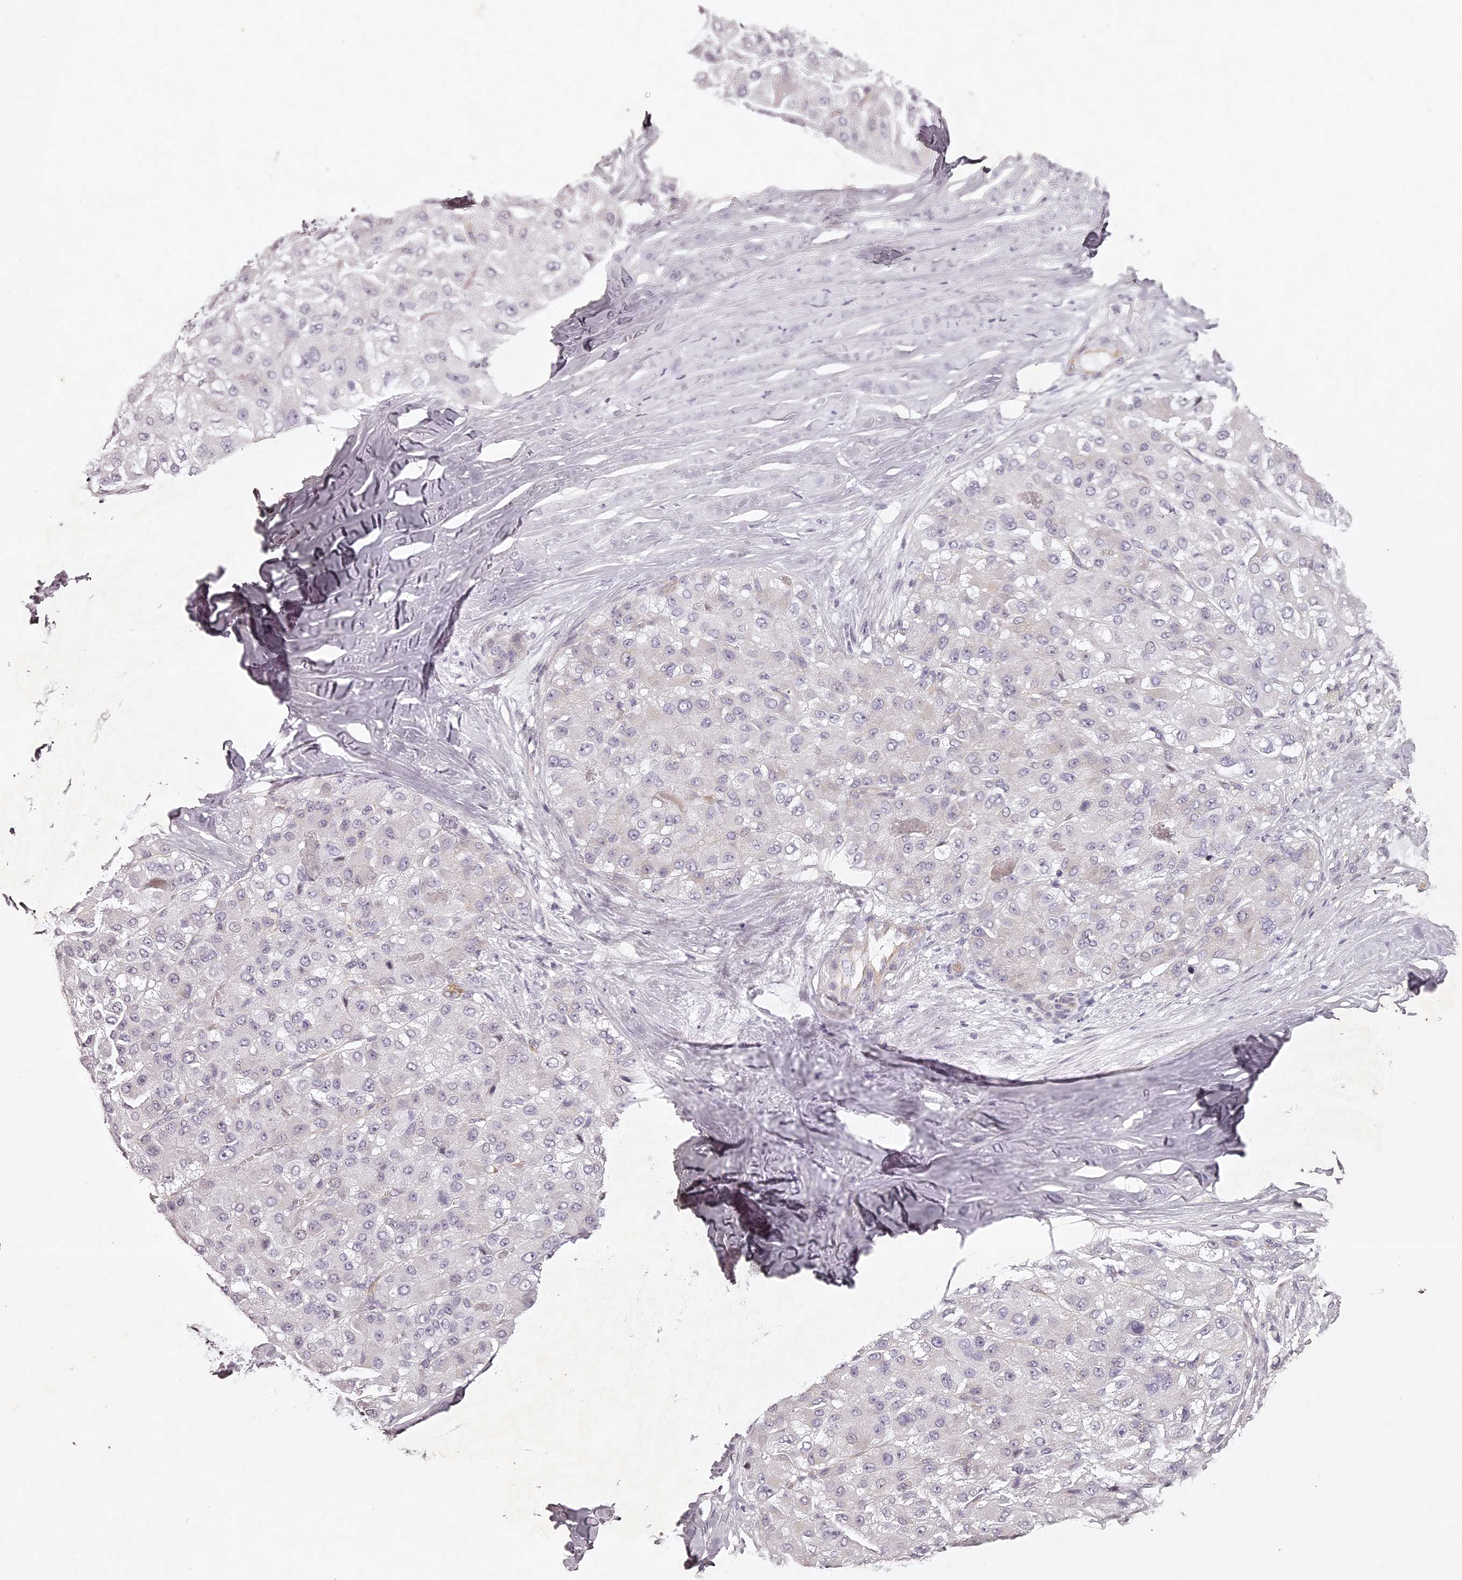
{"staining": {"intensity": "negative", "quantity": "none", "location": "none"}, "tissue": "liver cancer", "cell_type": "Tumor cells", "image_type": "cancer", "snomed": [{"axis": "morphology", "description": "Carcinoma, Hepatocellular, NOS"}, {"axis": "topography", "description": "Liver"}], "caption": "The photomicrograph displays no staining of tumor cells in liver hepatocellular carcinoma.", "gene": "ELAPOR1", "patient": {"sex": "male", "age": 80}}